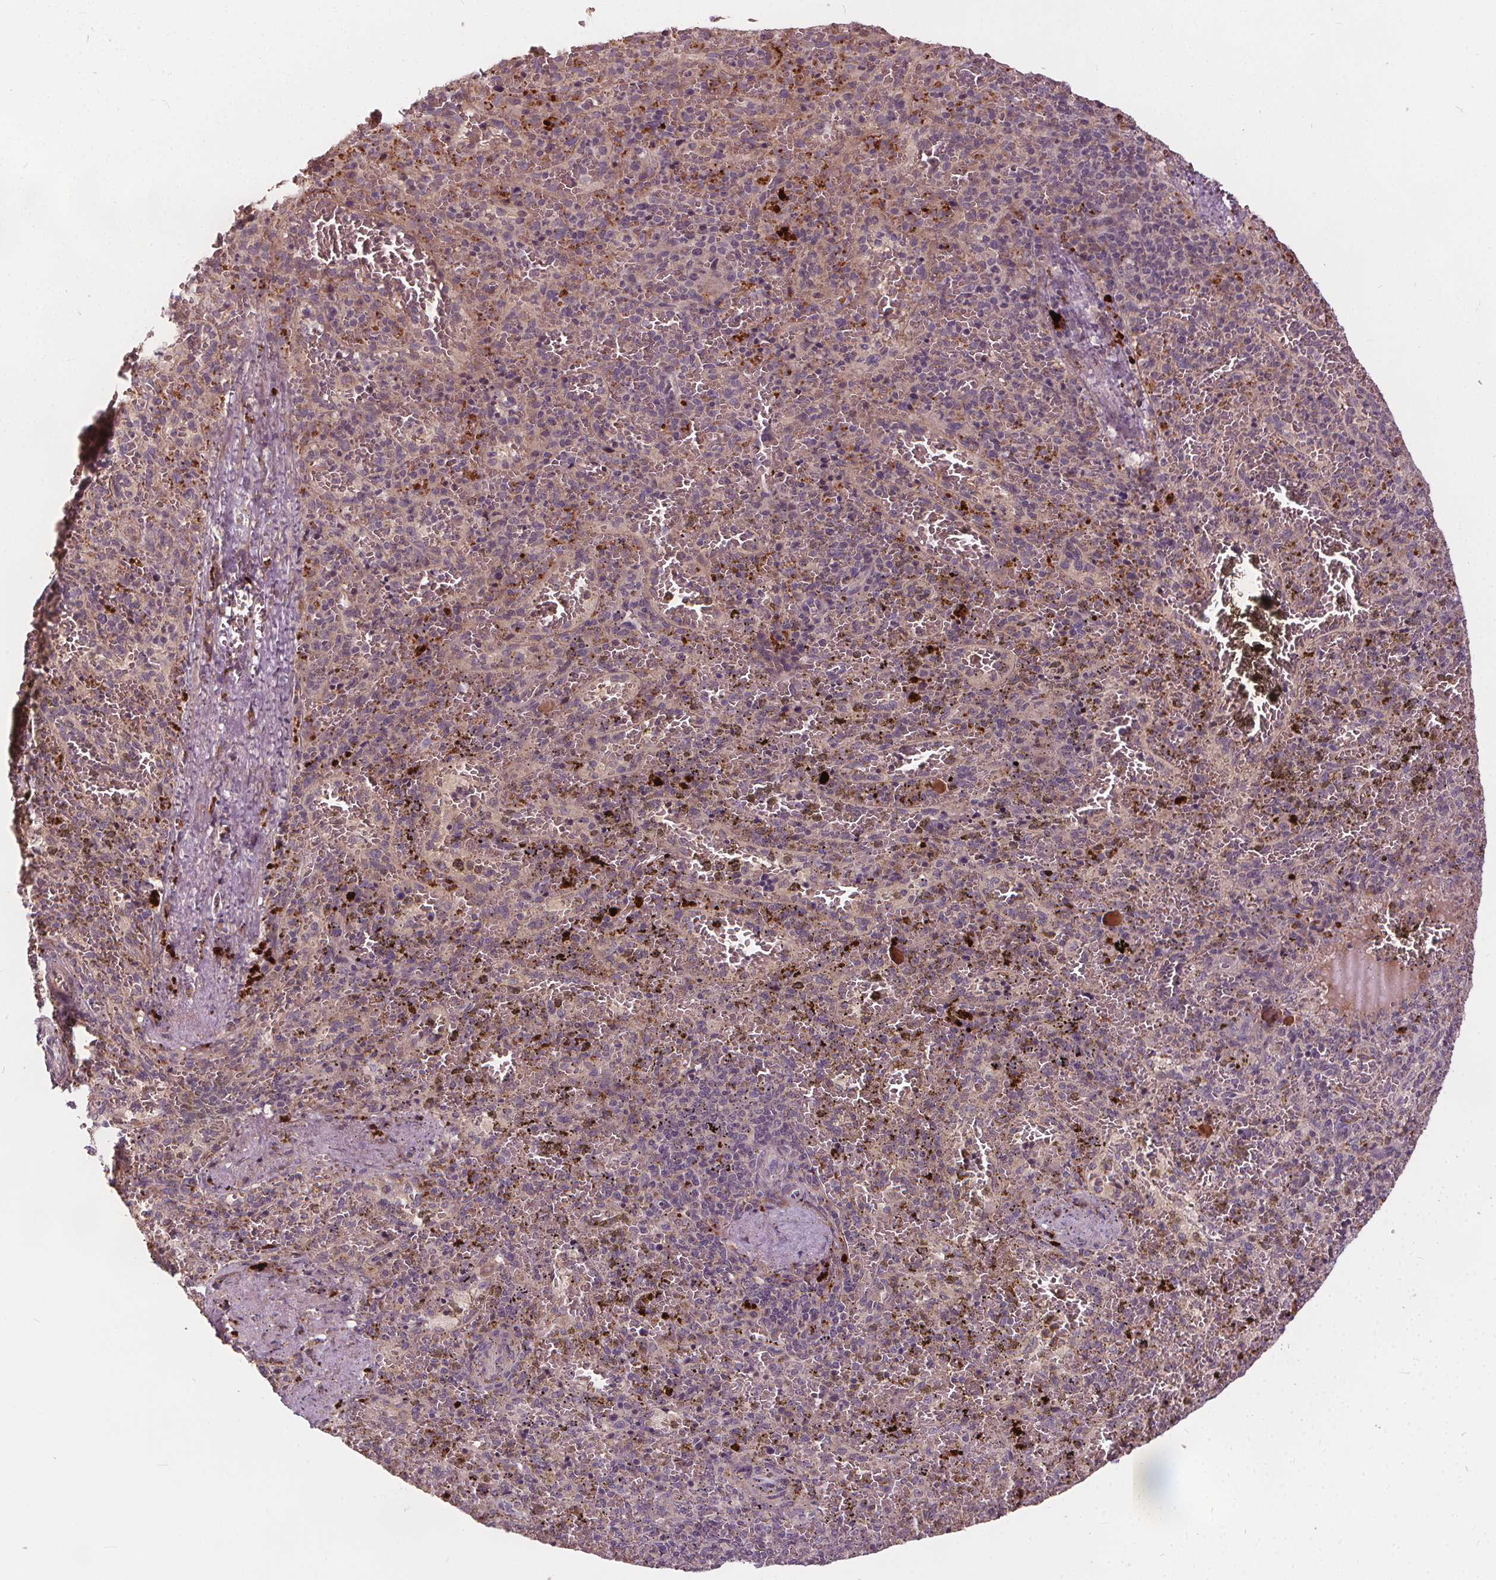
{"staining": {"intensity": "moderate", "quantity": "<25%", "location": "cytoplasmic/membranous"}, "tissue": "spleen", "cell_type": "Cells in red pulp", "image_type": "normal", "snomed": [{"axis": "morphology", "description": "Normal tissue, NOS"}, {"axis": "topography", "description": "Spleen"}], "caption": "Moderate cytoplasmic/membranous positivity for a protein is identified in about <25% of cells in red pulp of unremarkable spleen using immunohistochemistry.", "gene": "IPO13", "patient": {"sex": "female", "age": 50}}